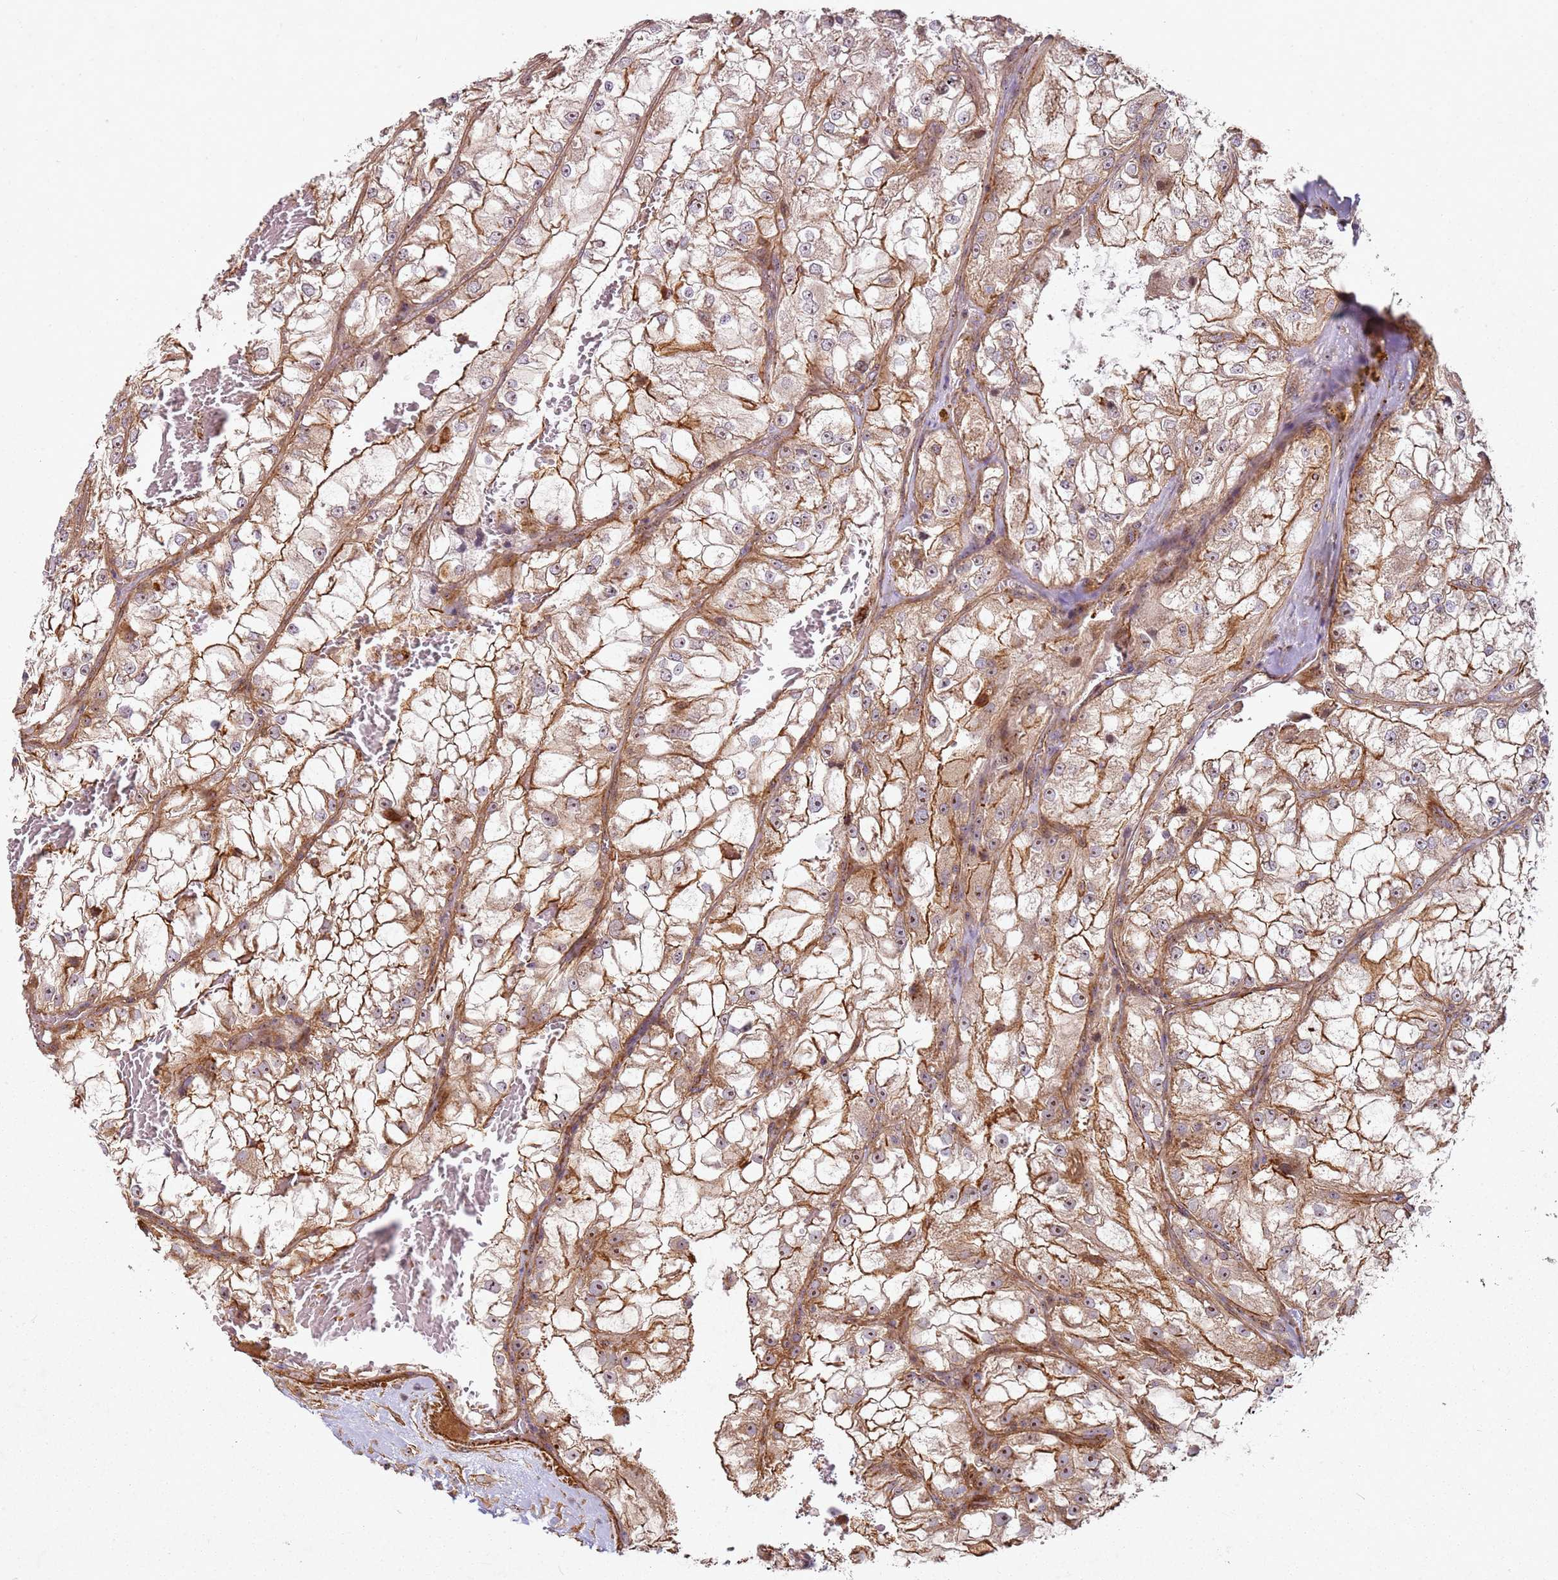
{"staining": {"intensity": "moderate", "quantity": "25%-75%", "location": "cytoplasmic/membranous"}, "tissue": "renal cancer", "cell_type": "Tumor cells", "image_type": "cancer", "snomed": [{"axis": "morphology", "description": "Adenocarcinoma, NOS"}, {"axis": "topography", "description": "Kidney"}], "caption": "Immunohistochemistry (IHC) staining of adenocarcinoma (renal), which reveals medium levels of moderate cytoplasmic/membranous expression in approximately 25%-75% of tumor cells indicating moderate cytoplasmic/membranous protein staining. The staining was performed using DAB (3,3'-diaminobenzidine) (brown) for protein detection and nuclei were counterstained in hematoxylin (blue).", "gene": "C2CD4B", "patient": {"sex": "female", "age": 72}}